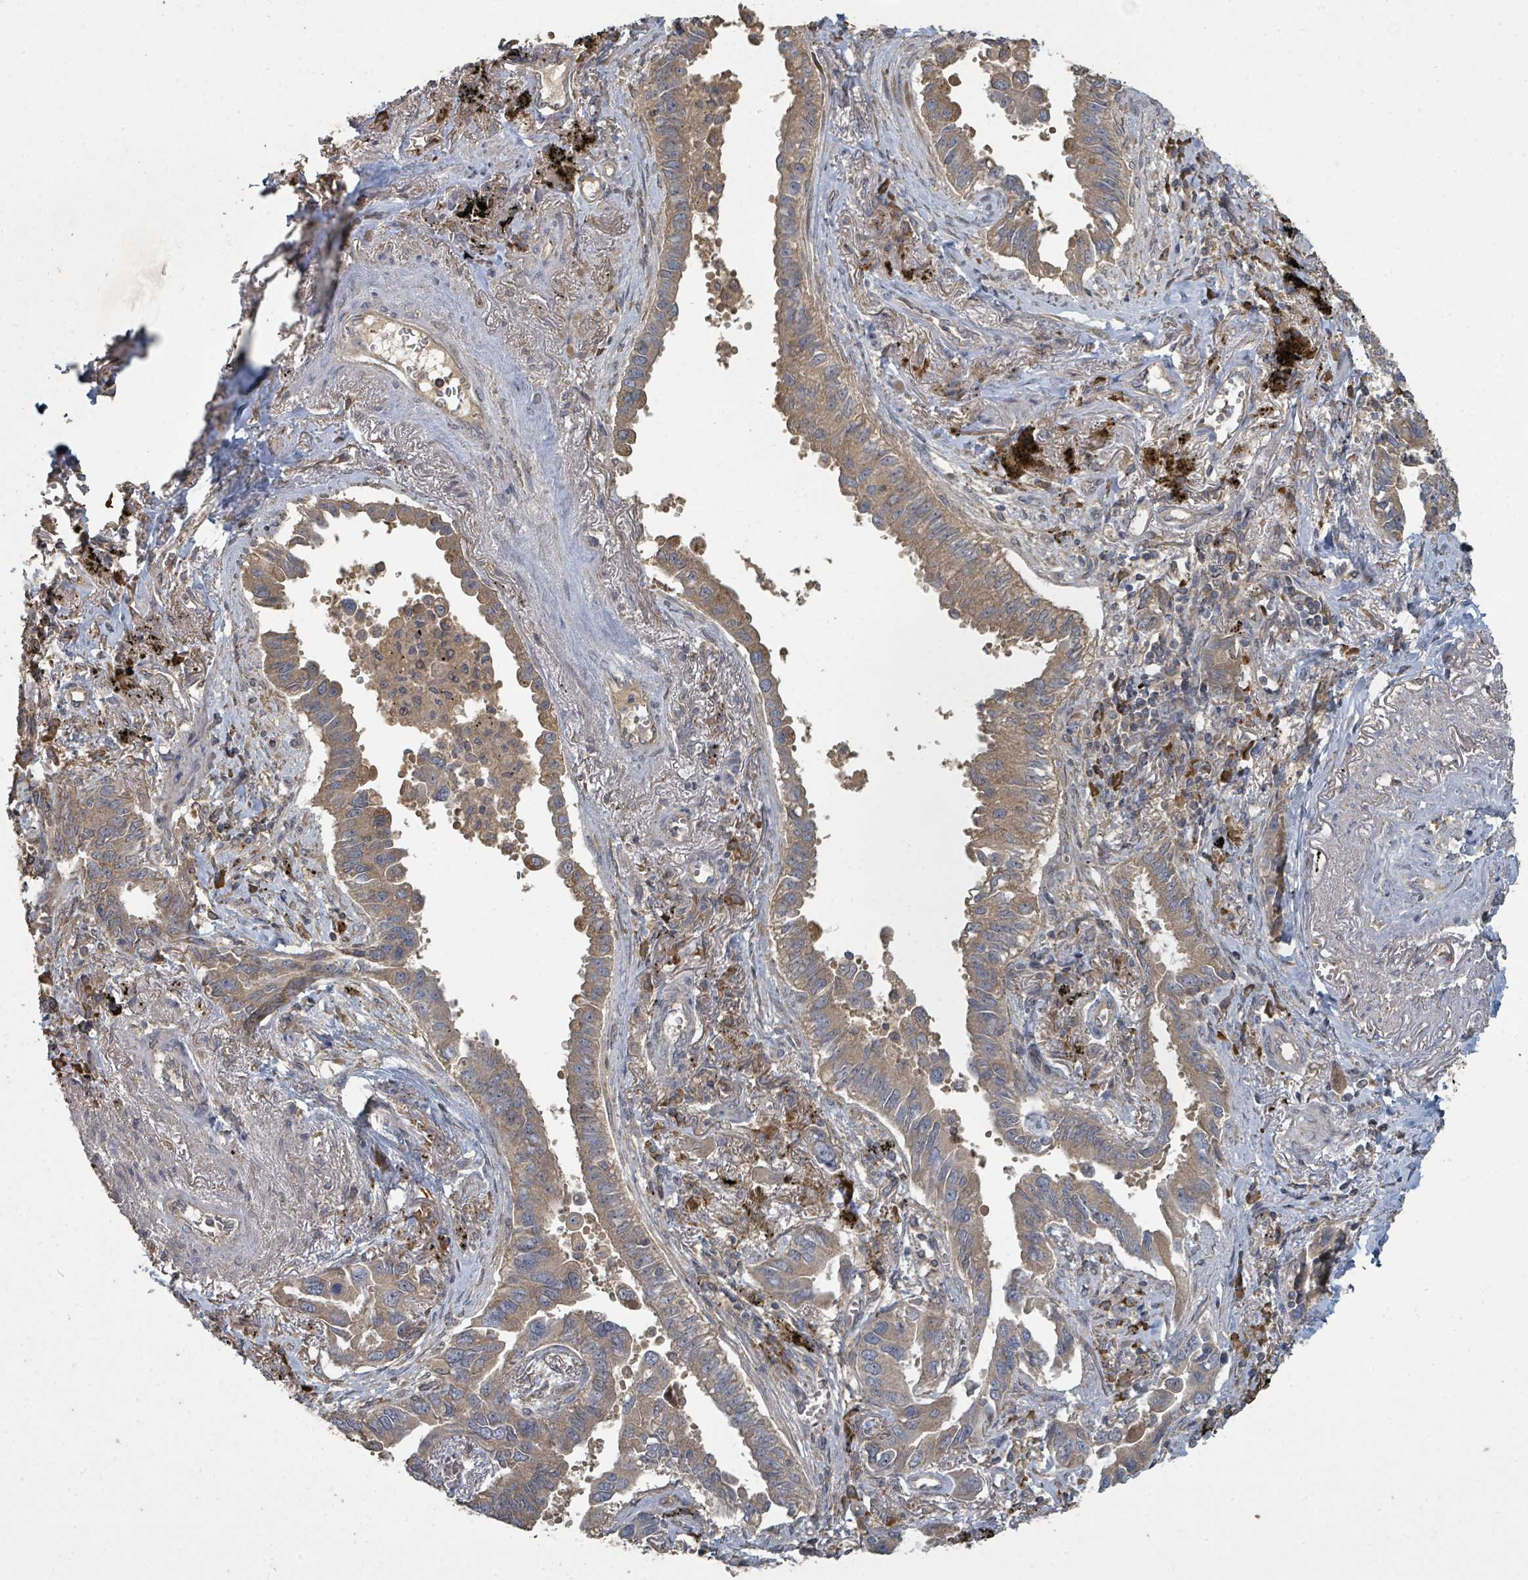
{"staining": {"intensity": "weak", "quantity": ">75%", "location": "cytoplasmic/membranous"}, "tissue": "lung cancer", "cell_type": "Tumor cells", "image_type": "cancer", "snomed": [{"axis": "morphology", "description": "Adenocarcinoma, NOS"}, {"axis": "topography", "description": "Lung"}], "caption": "Tumor cells exhibit weak cytoplasmic/membranous positivity in about >75% of cells in lung adenocarcinoma.", "gene": "WDFY1", "patient": {"sex": "male", "age": 67}}